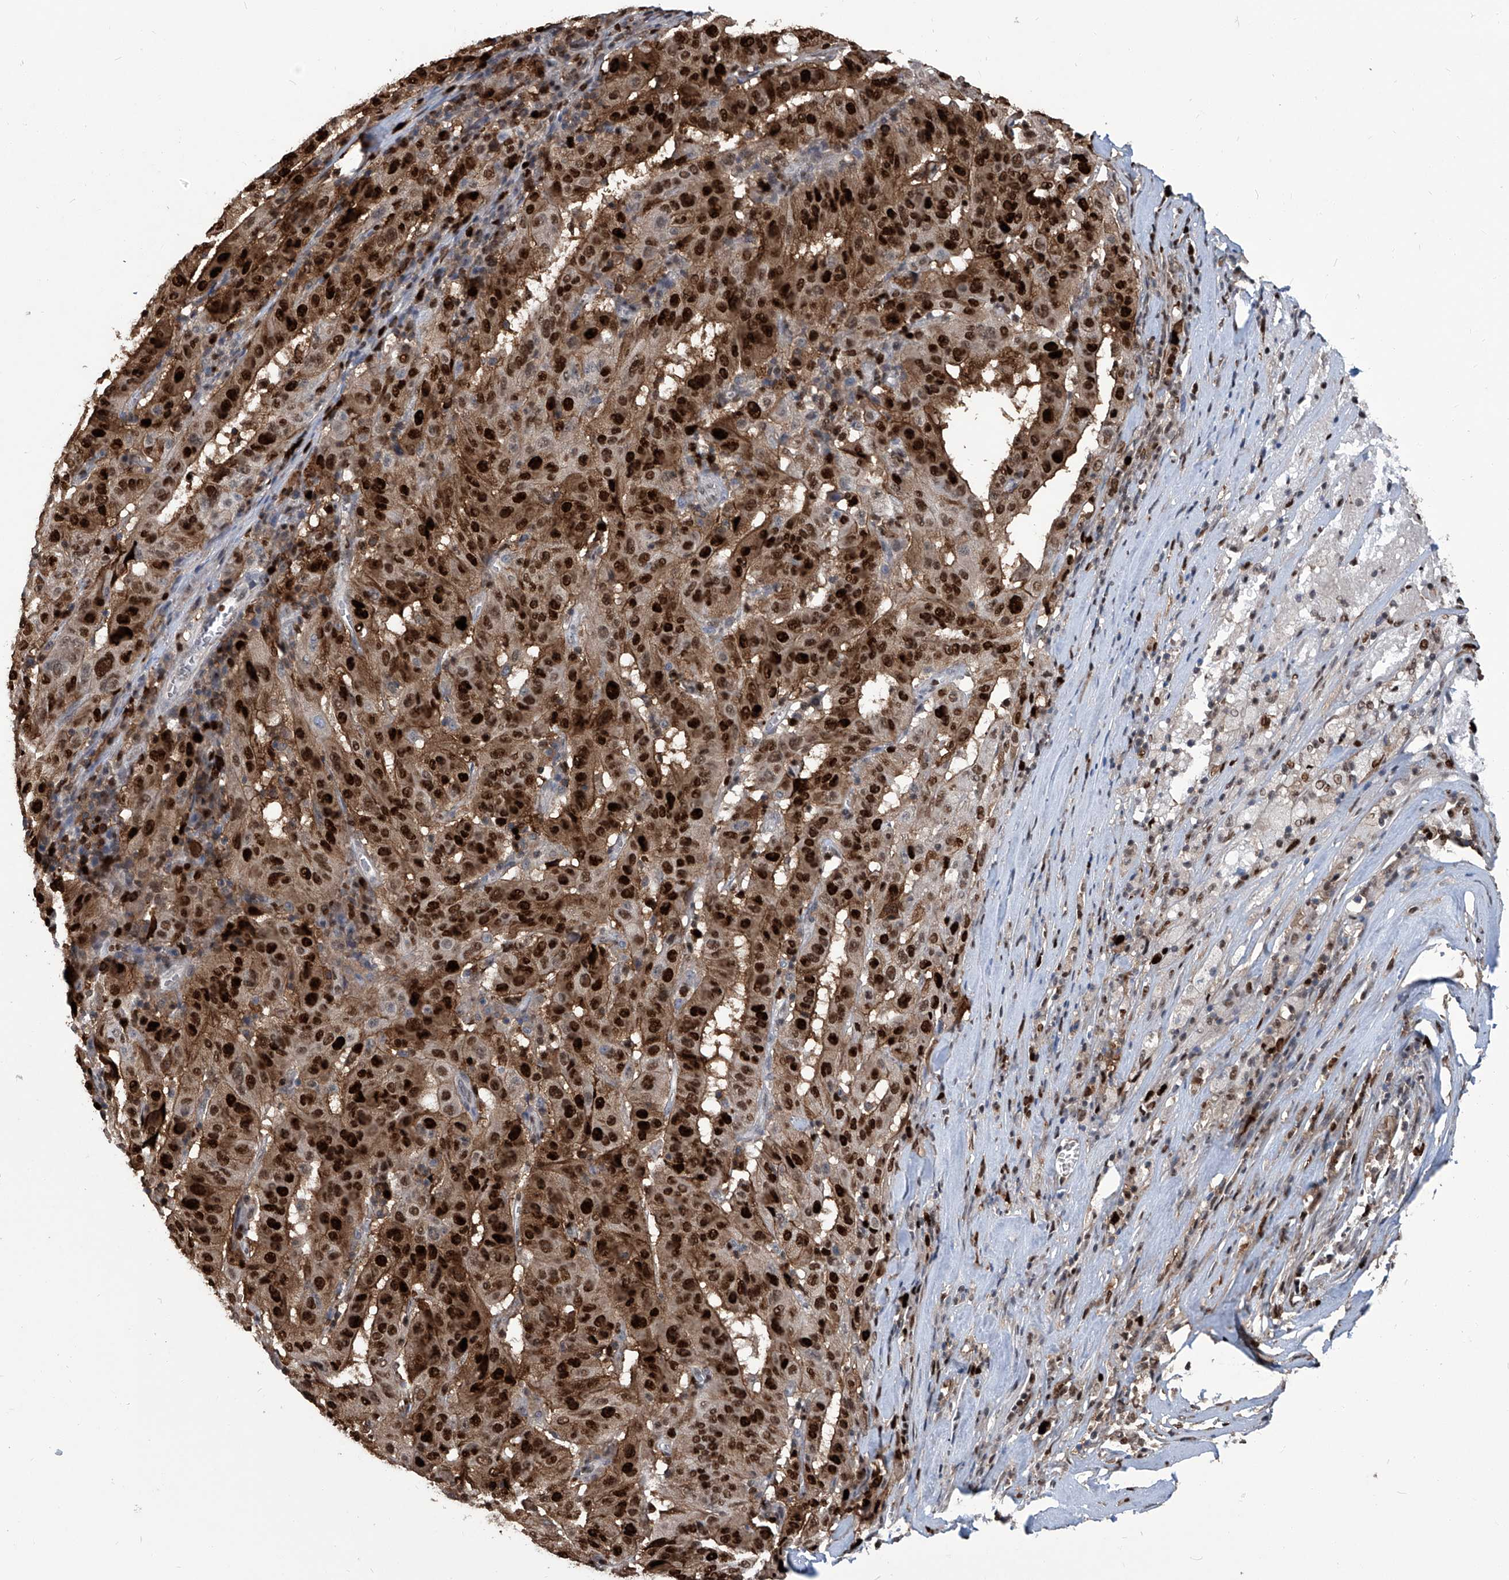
{"staining": {"intensity": "strong", "quantity": ">75%", "location": "cytoplasmic/membranous,nuclear"}, "tissue": "pancreatic cancer", "cell_type": "Tumor cells", "image_type": "cancer", "snomed": [{"axis": "morphology", "description": "Adenocarcinoma, NOS"}, {"axis": "topography", "description": "Pancreas"}], "caption": "Protein positivity by IHC reveals strong cytoplasmic/membranous and nuclear staining in about >75% of tumor cells in pancreatic adenocarcinoma.", "gene": "PCNA", "patient": {"sex": "male", "age": 63}}